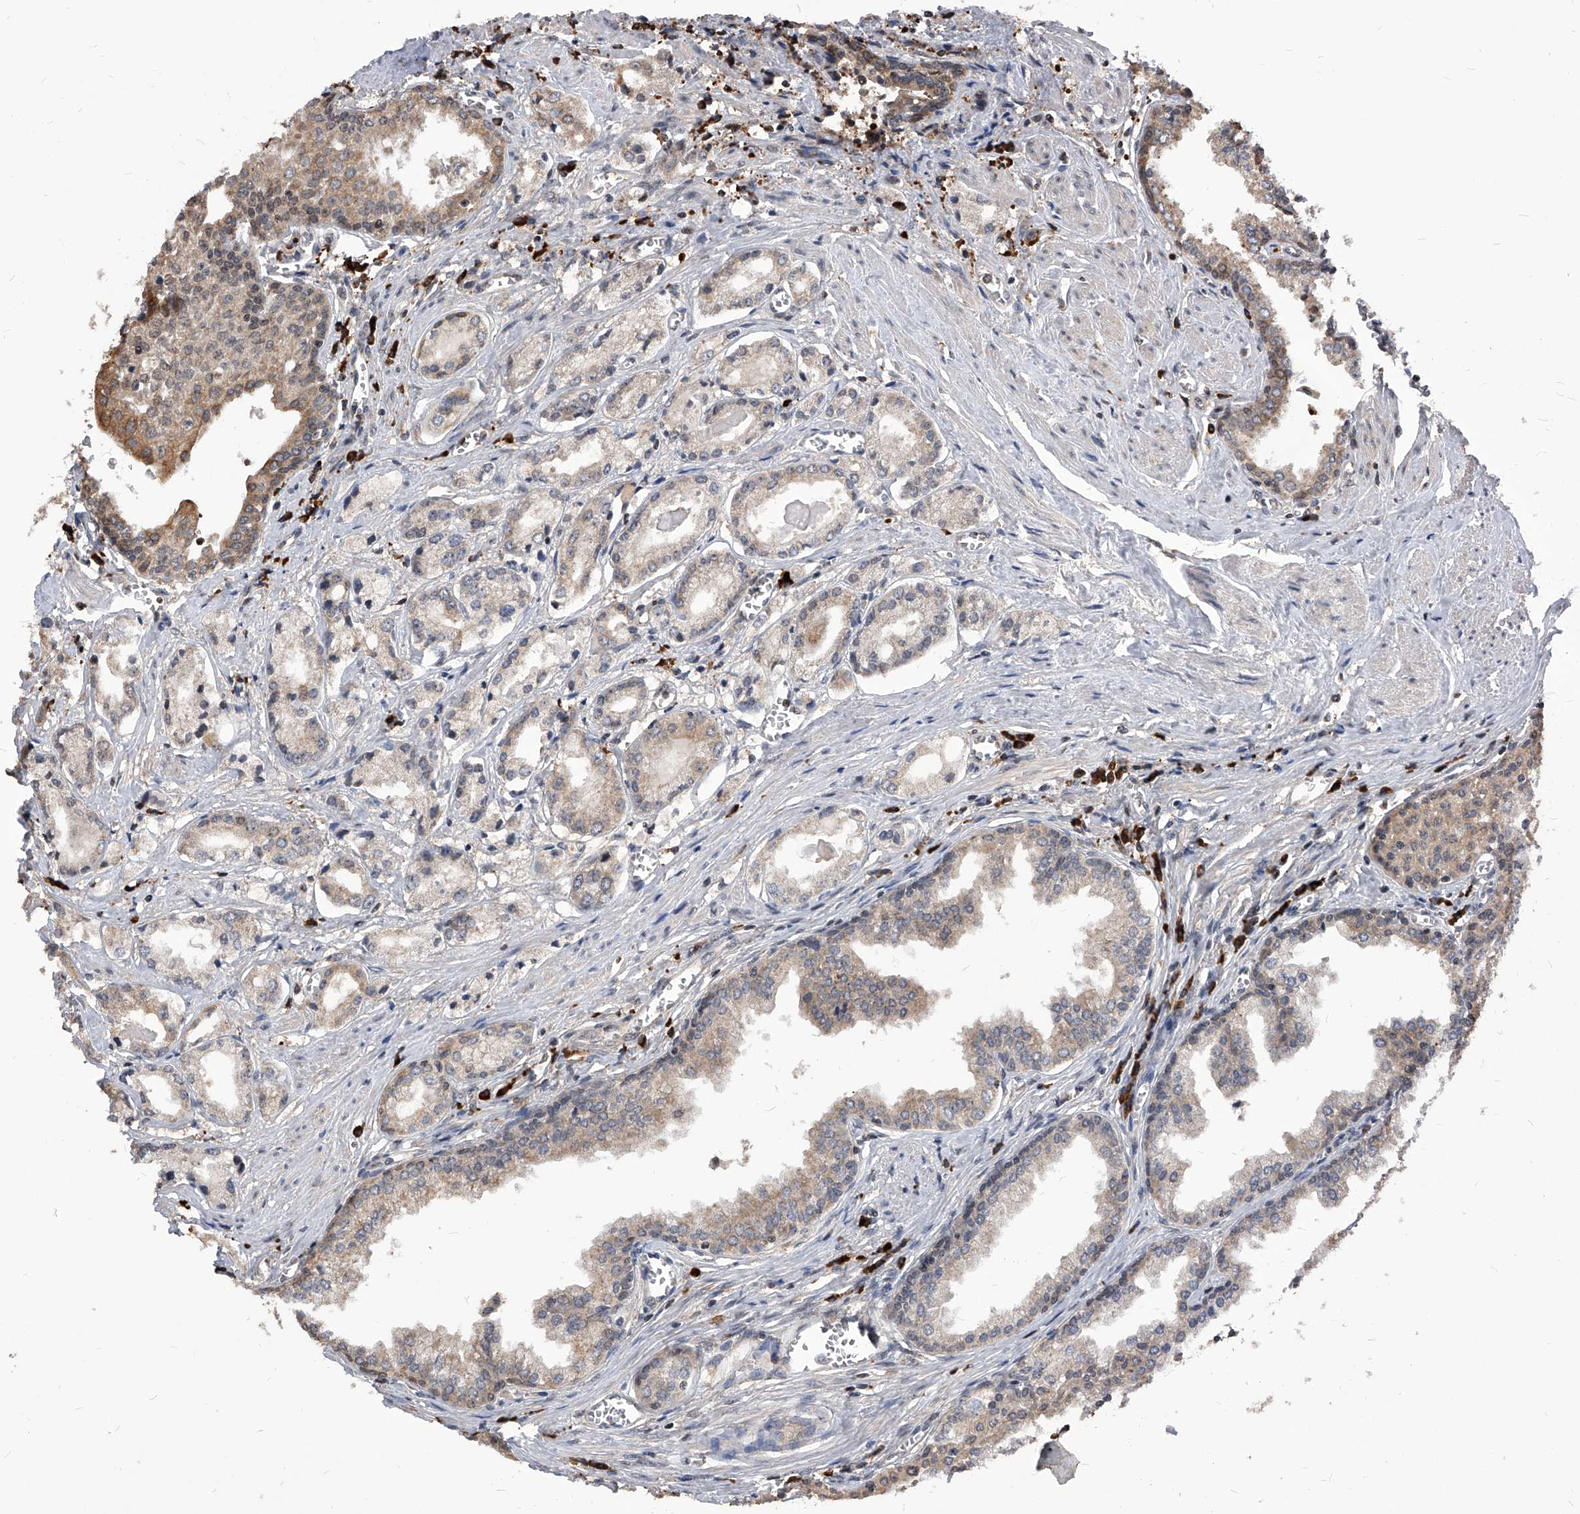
{"staining": {"intensity": "negative", "quantity": "none", "location": "none"}, "tissue": "prostate cancer", "cell_type": "Tumor cells", "image_type": "cancer", "snomed": [{"axis": "morphology", "description": "Adenocarcinoma, Low grade"}, {"axis": "topography", "description": "Prostate"}], "caption": "Tumor cells show no significant positivity in prostate cancer (adenocarcinoma (low-grade)).", "gene": "ID1", "patient": {"sex": "male", "age": 60}}